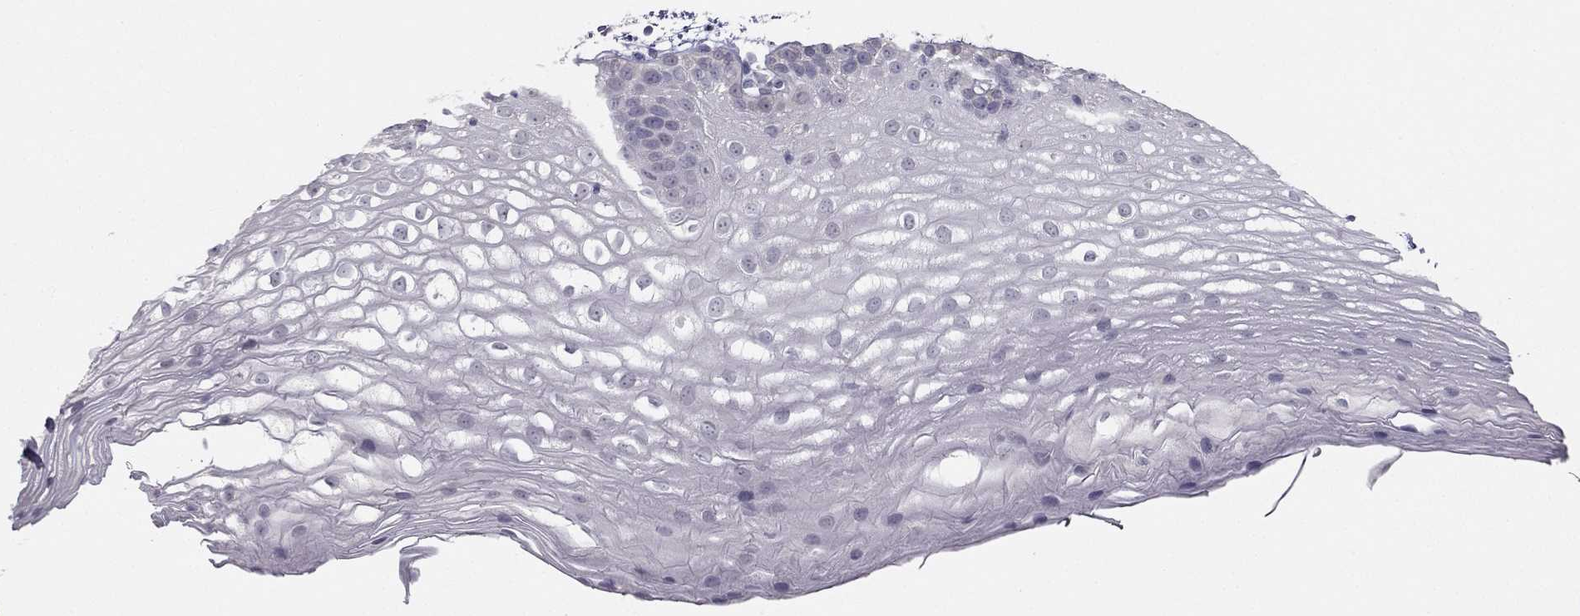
{"staining": {"intensity": "negative", "quantity": "none", "location": "none"}, "tissue": "oral mucosa", "cell_type": "Squamous epithelial cells", "image_type": "normal", "snomed": [{"axis": "morphology", "description": "Normal tissue, NOS"}, {"axis": "topography", "description": "Oral tissue"}], "caption": "Squamous epithelial cells show no significant protein expression in normal oral mucosa.", "gene": "C5orf49", "patient": {"sex": "male", "age": 72}}